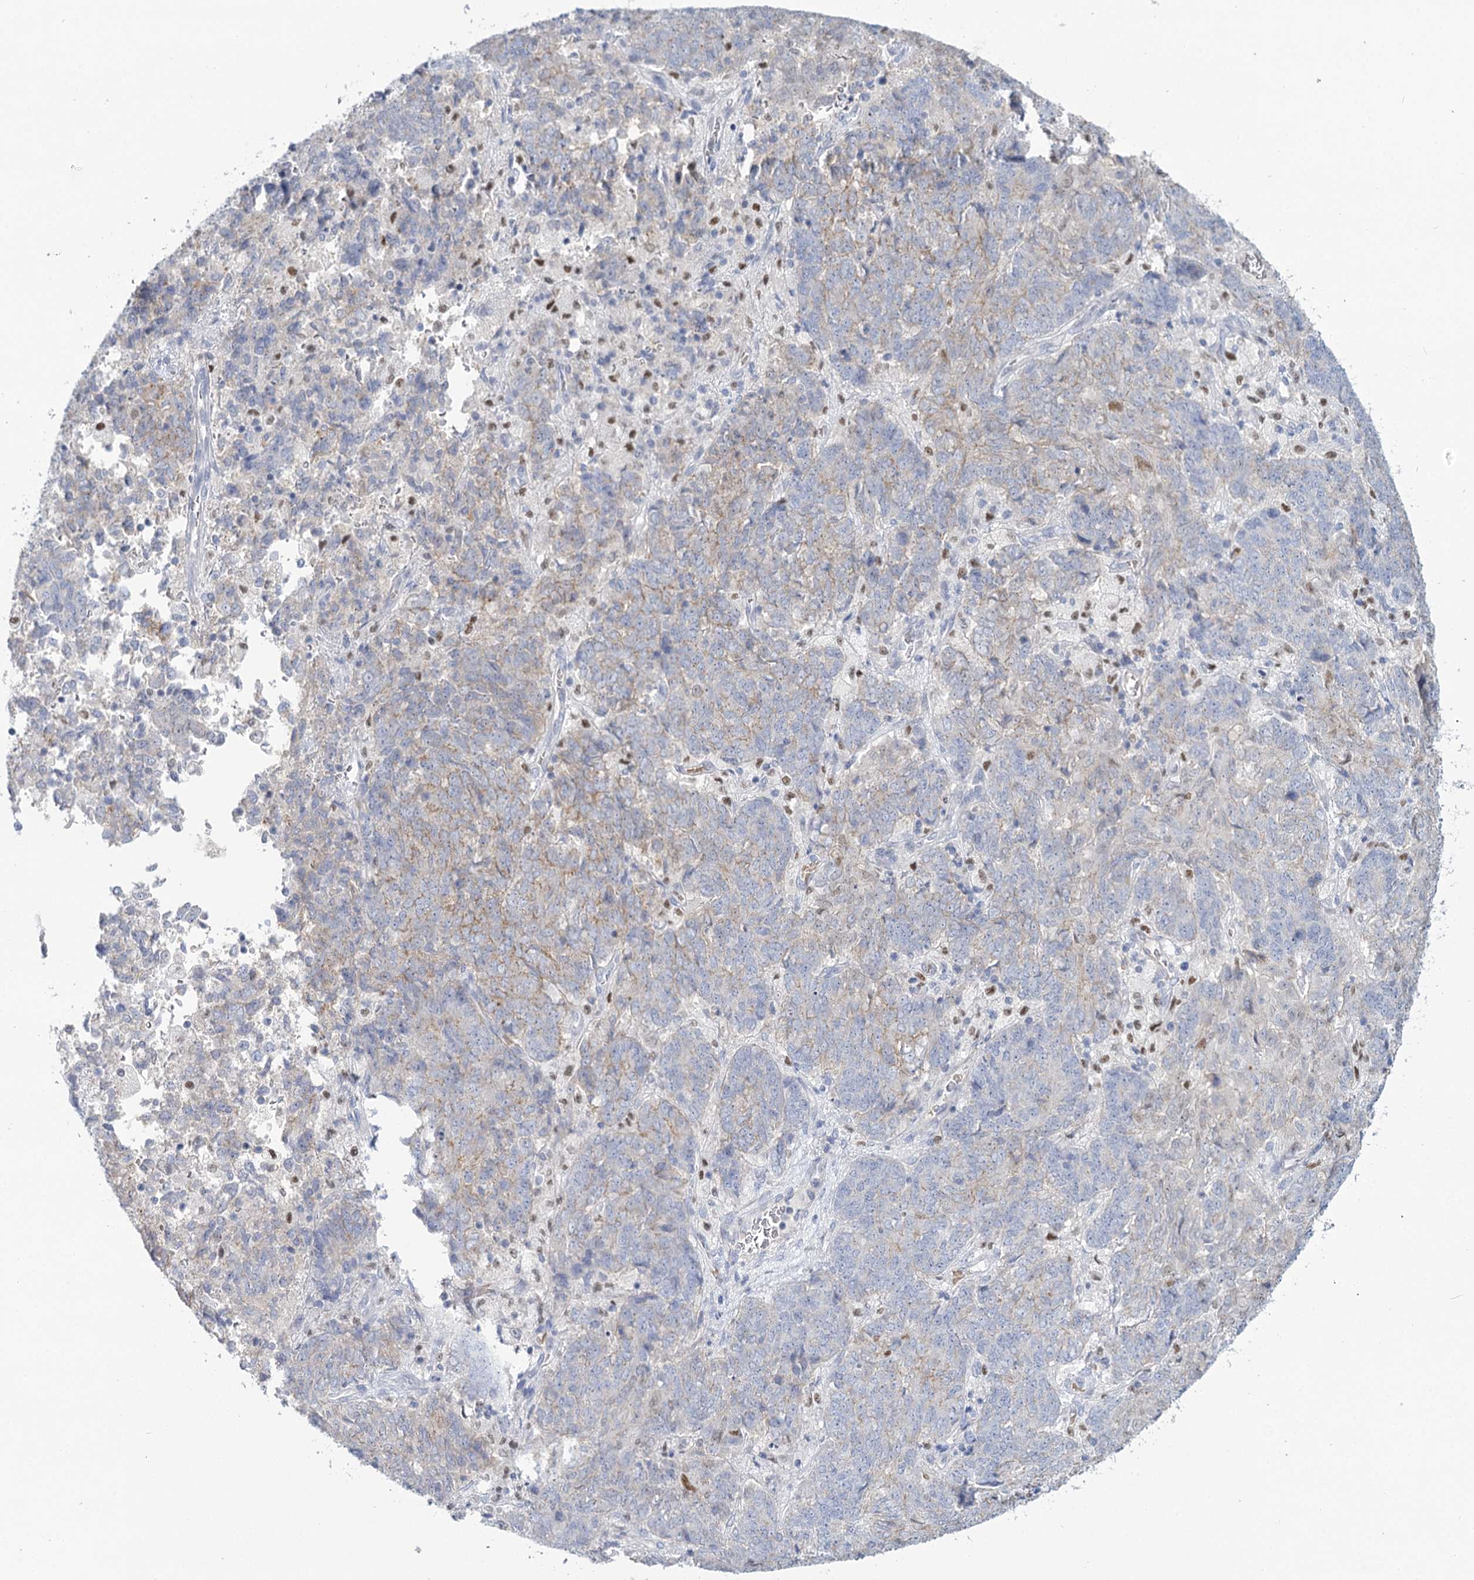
{"staining": {"intensity": "weak", "quantity": "<25%", "location": "cytoplasmic/membranous"}, "tissue": "endometrial cancer", "cell_type": "Tumor cells", "image_type": "cancer", "snomed": [{"axis": "morphology", "description": "Adenocarcinoma, NOS"}, {"axis": "topography", "description": "Endometrium"}], "caption": "IHC of adenocarcinoma (endometrial) reveals no positivity in tumor cells.", "gene": "IGSF3", "patient": {"sex": "female", "age": 80}}